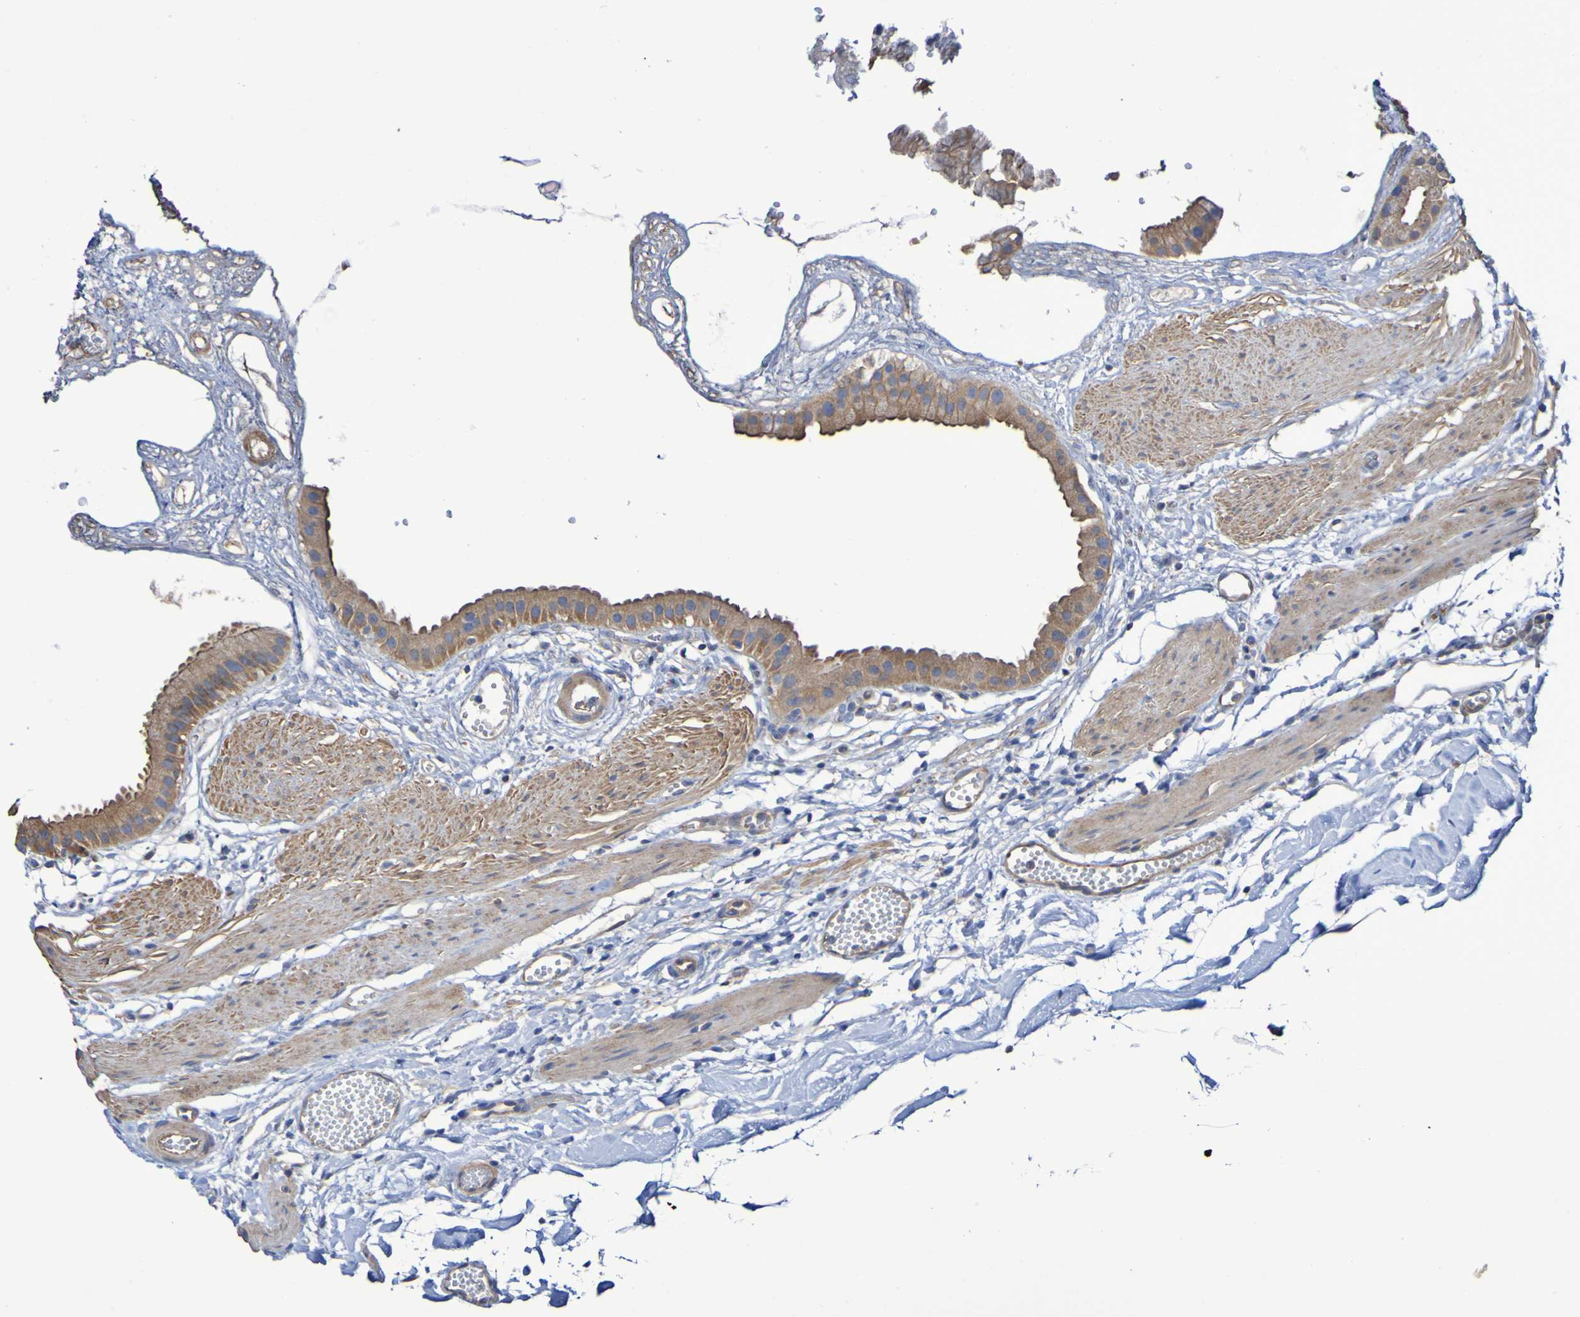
{"staining": {"intensity": "moderate", "quantity": ">75%", "location": "cytoplasmic/membranous"}, "tissue": "gallbladder", "cell_type": "Glandular cells", "image_type": "normal", "snomed": [{"axis": "morphology", "description": "Normal tissue, NOS"}, {"axis": "topography", "description": "Gallbladder"}], "caption": "Glandular cells reveal moderate cytoplasmic/membranous positivity in approximately >75% of cells in normal gallbladder.", "gene": "SYNJ1", "patient": {"sex": "female", "age": 64}}